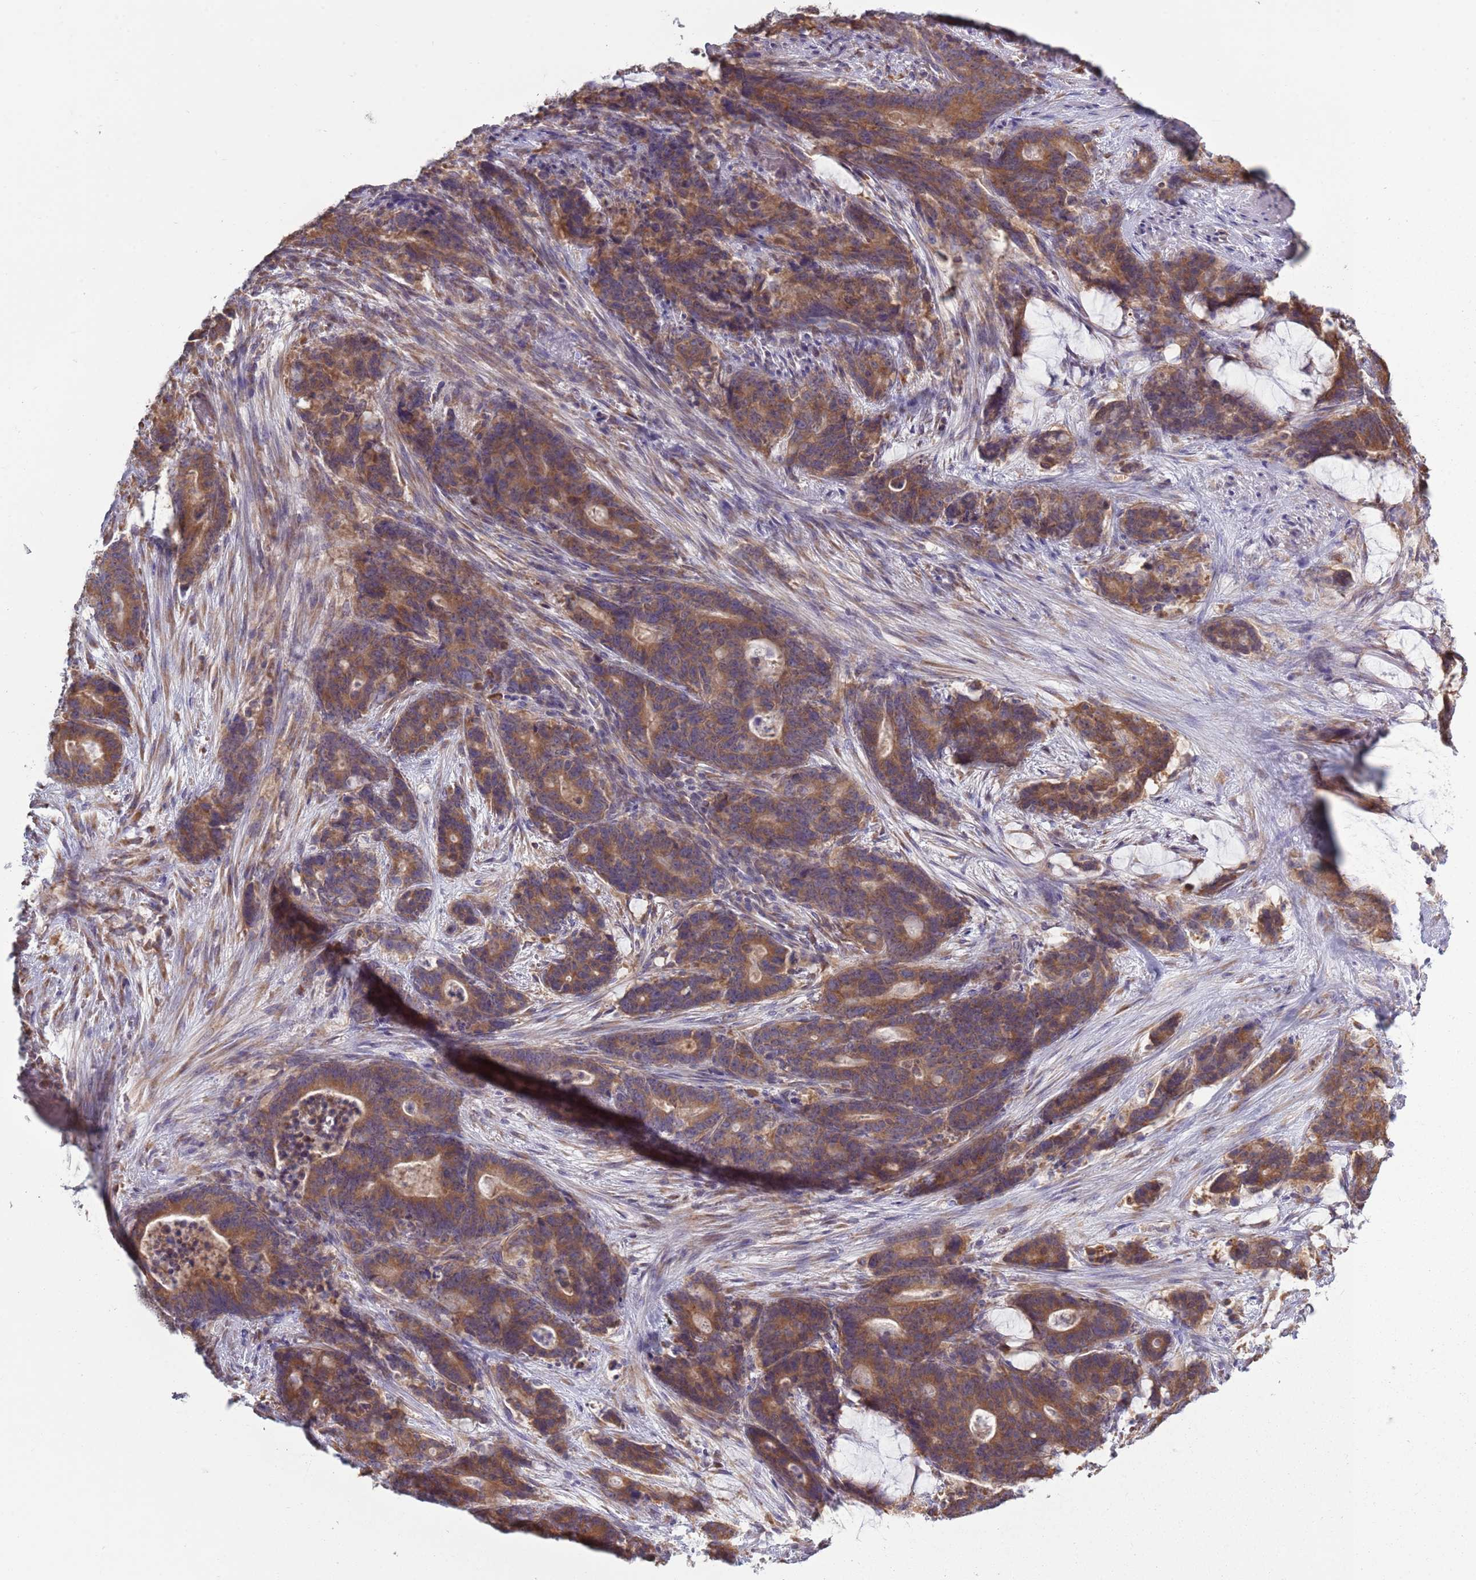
{"staining": {"intensity": "moderate", "quantity": ">75%", "location": "cytoplasmic/membranous"}, "tissue": "stomach cancer", "cell_type": "Tumor cells", "image_type": "cancer", "snomed": [{"axis": "morphology", "description": "Adenocarcinoma, NOS"}, {"axis": "topography", "description": "Stomach"}], "caption": "A micrograph of human stomach cancer (adenocarcinoma) stained for a protein exhibits moderate cytoplasmic/membranous brown staining in tumor cells. Nuclei are stained in blue.", "gene": "RPL17-C18orf32", "patient": {"sex": "female", "age": 76}}